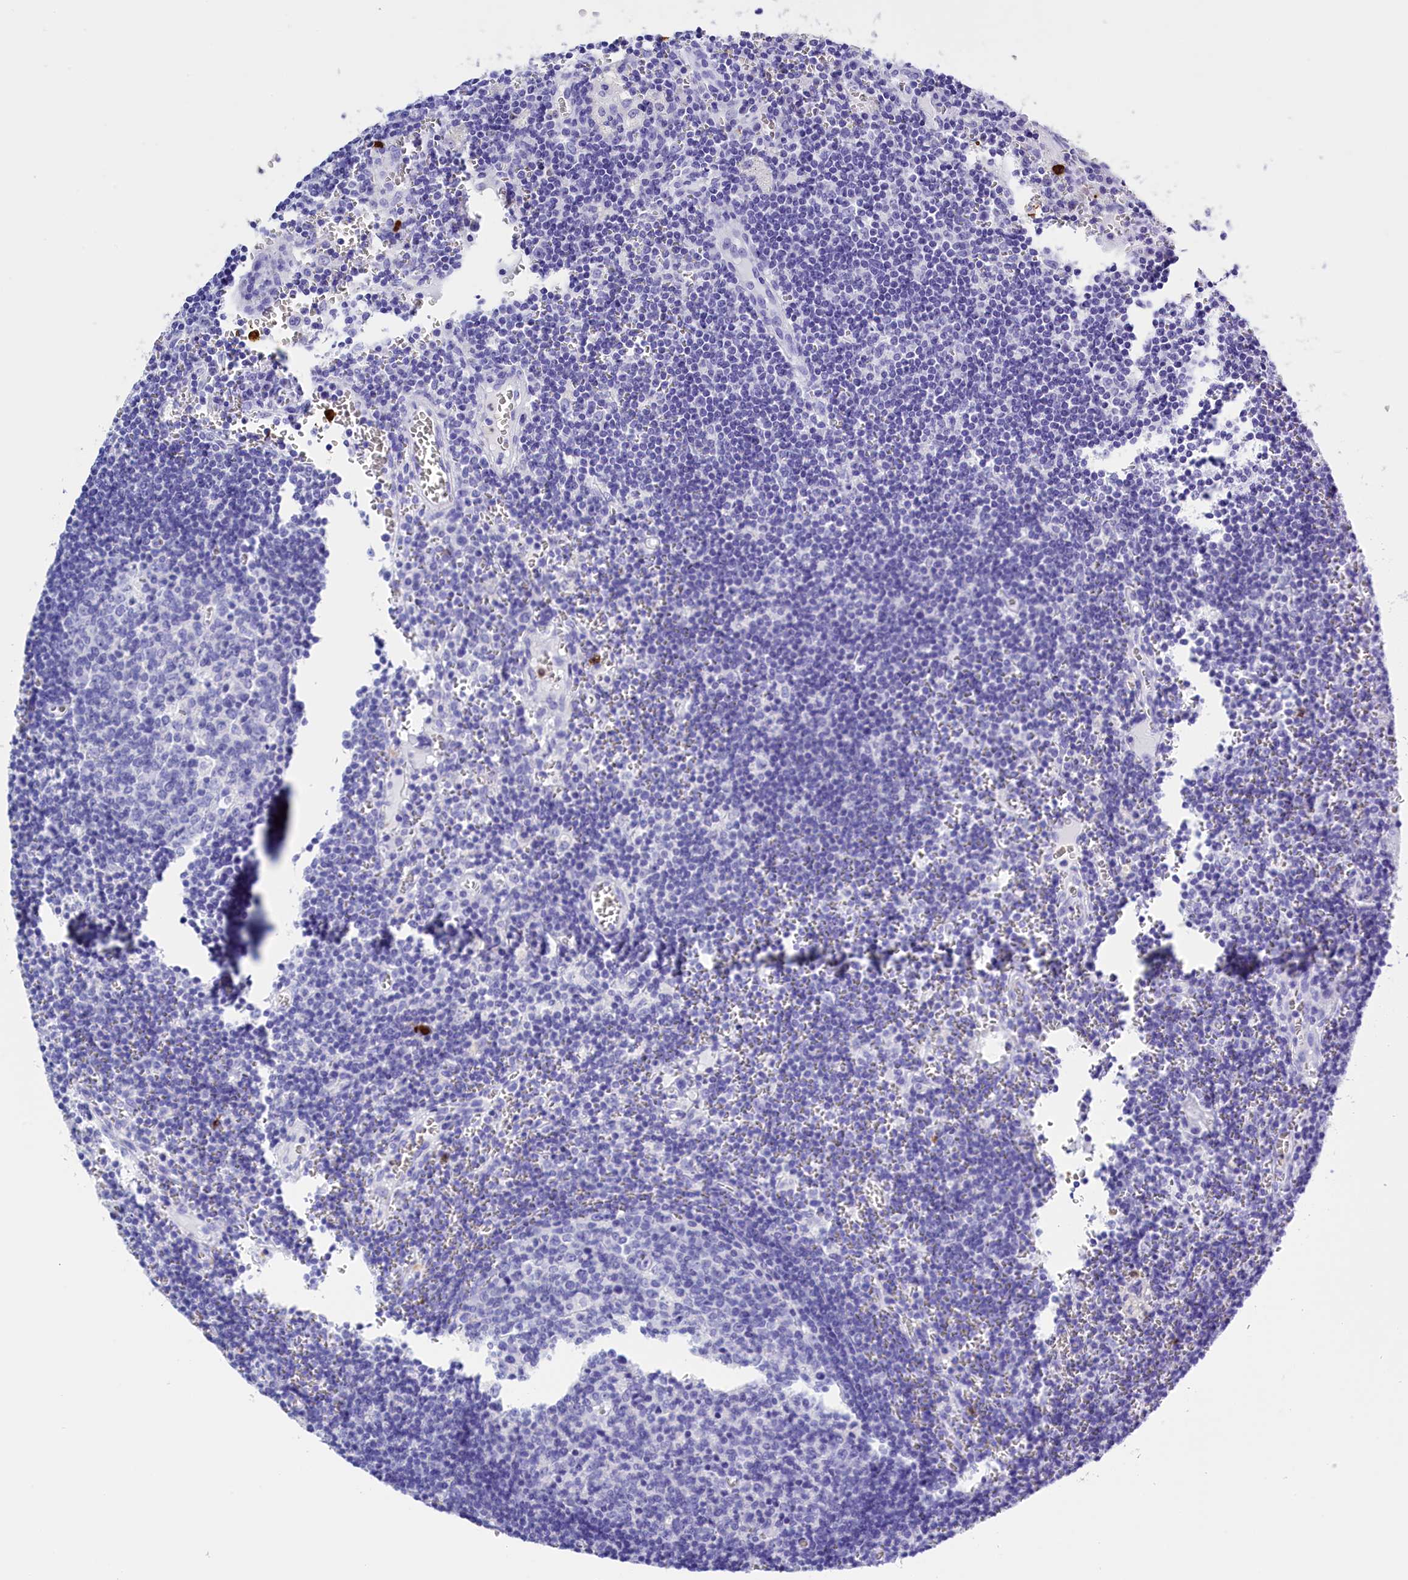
{"staining": {"intensity": "strong", "quantity": "<25%", "location": "cytoplasmic/membranous"}, "tissue": "lymph node", "cell_type": "Germinal center cells", "image_type": "normal", "snomed": [{"axis": "morphology", "description": "Normal tissue, NOS"}, {"axis": "topography", "description": "Lymph node"}], "caption": "DAB immunohistochemical staining of unremarkable lymph node displays strong cytoplasmic/membranous protein expression in about <25% of germinal center cells. (IHC, brightfield microscopy, high magnification).", "gene": "CLC", "patient": {"sex": "female", "age": 73}}